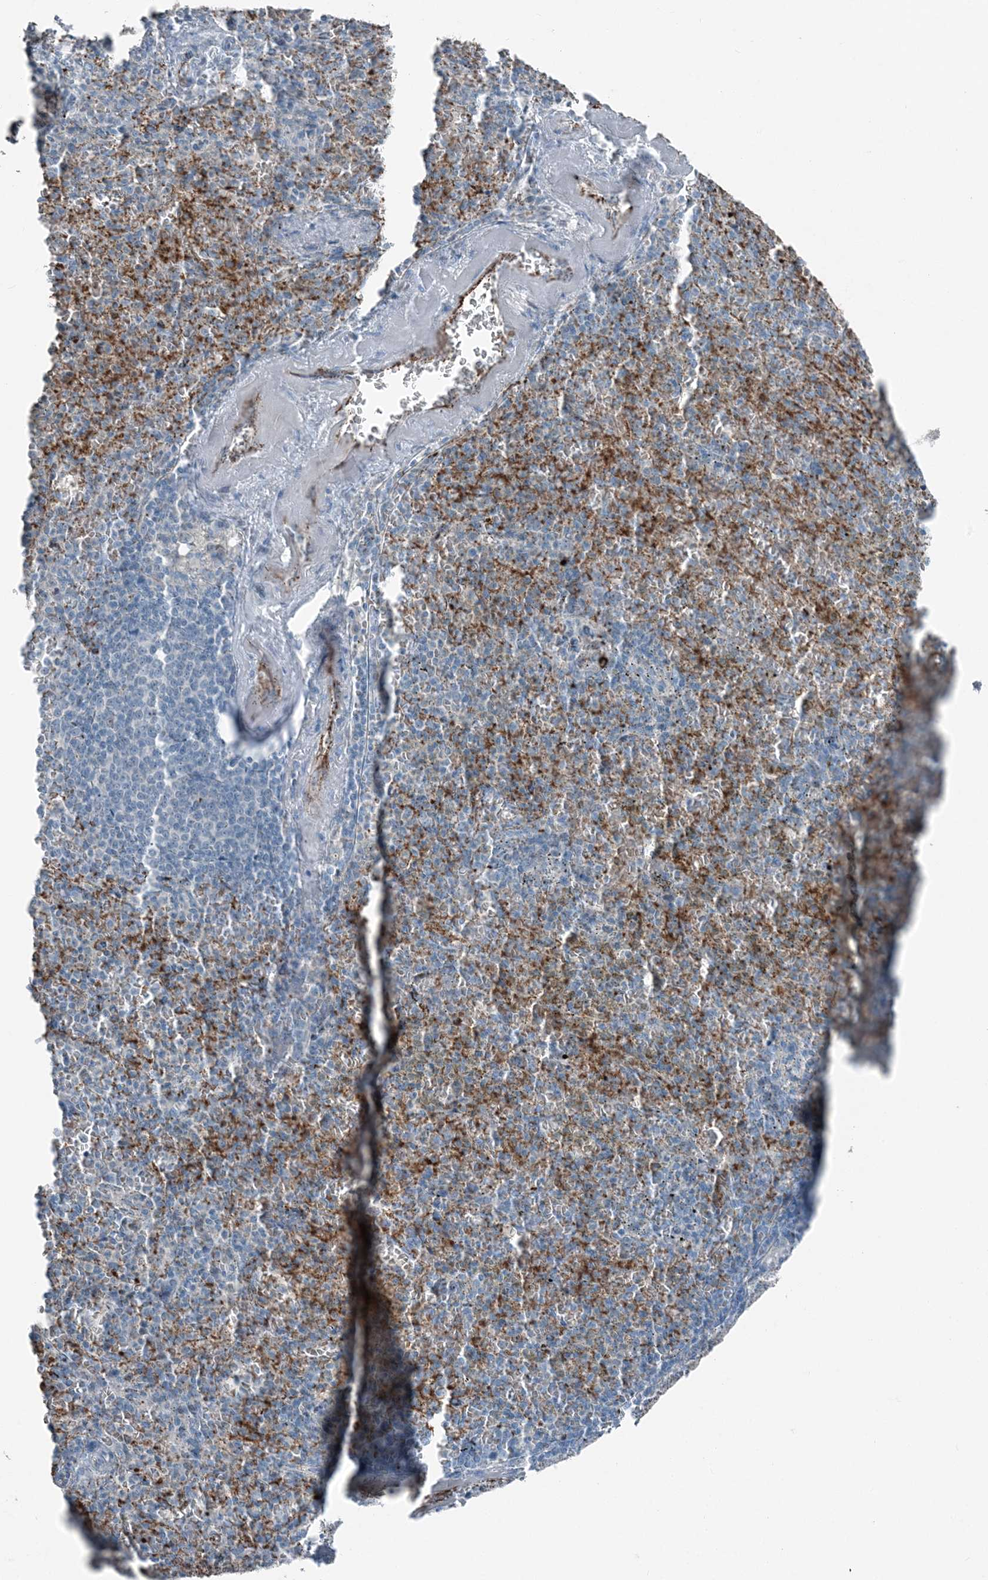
{"staining": {"intensity": "moderate", "quantity": "<25%", "location": "cytoplasmic/membranous"}, "tissue": "spleen", "cell_type": "Cells in red pulp", "image_type": "normal", "snomed": [{"axis": "morphology", "description": "Normal tissue, NOS"}, {"axis": "topography", "description": "Spleen"}], "caption": "Moderate cytoplasmic/membranous positivity for a protein is appreciated in about <25% of cells in red pulp of unremarkable spleen using immunohistochemistry (IHC).", "gene": "ELOVL7", "patient": {"sex": "female", "age": 74}}